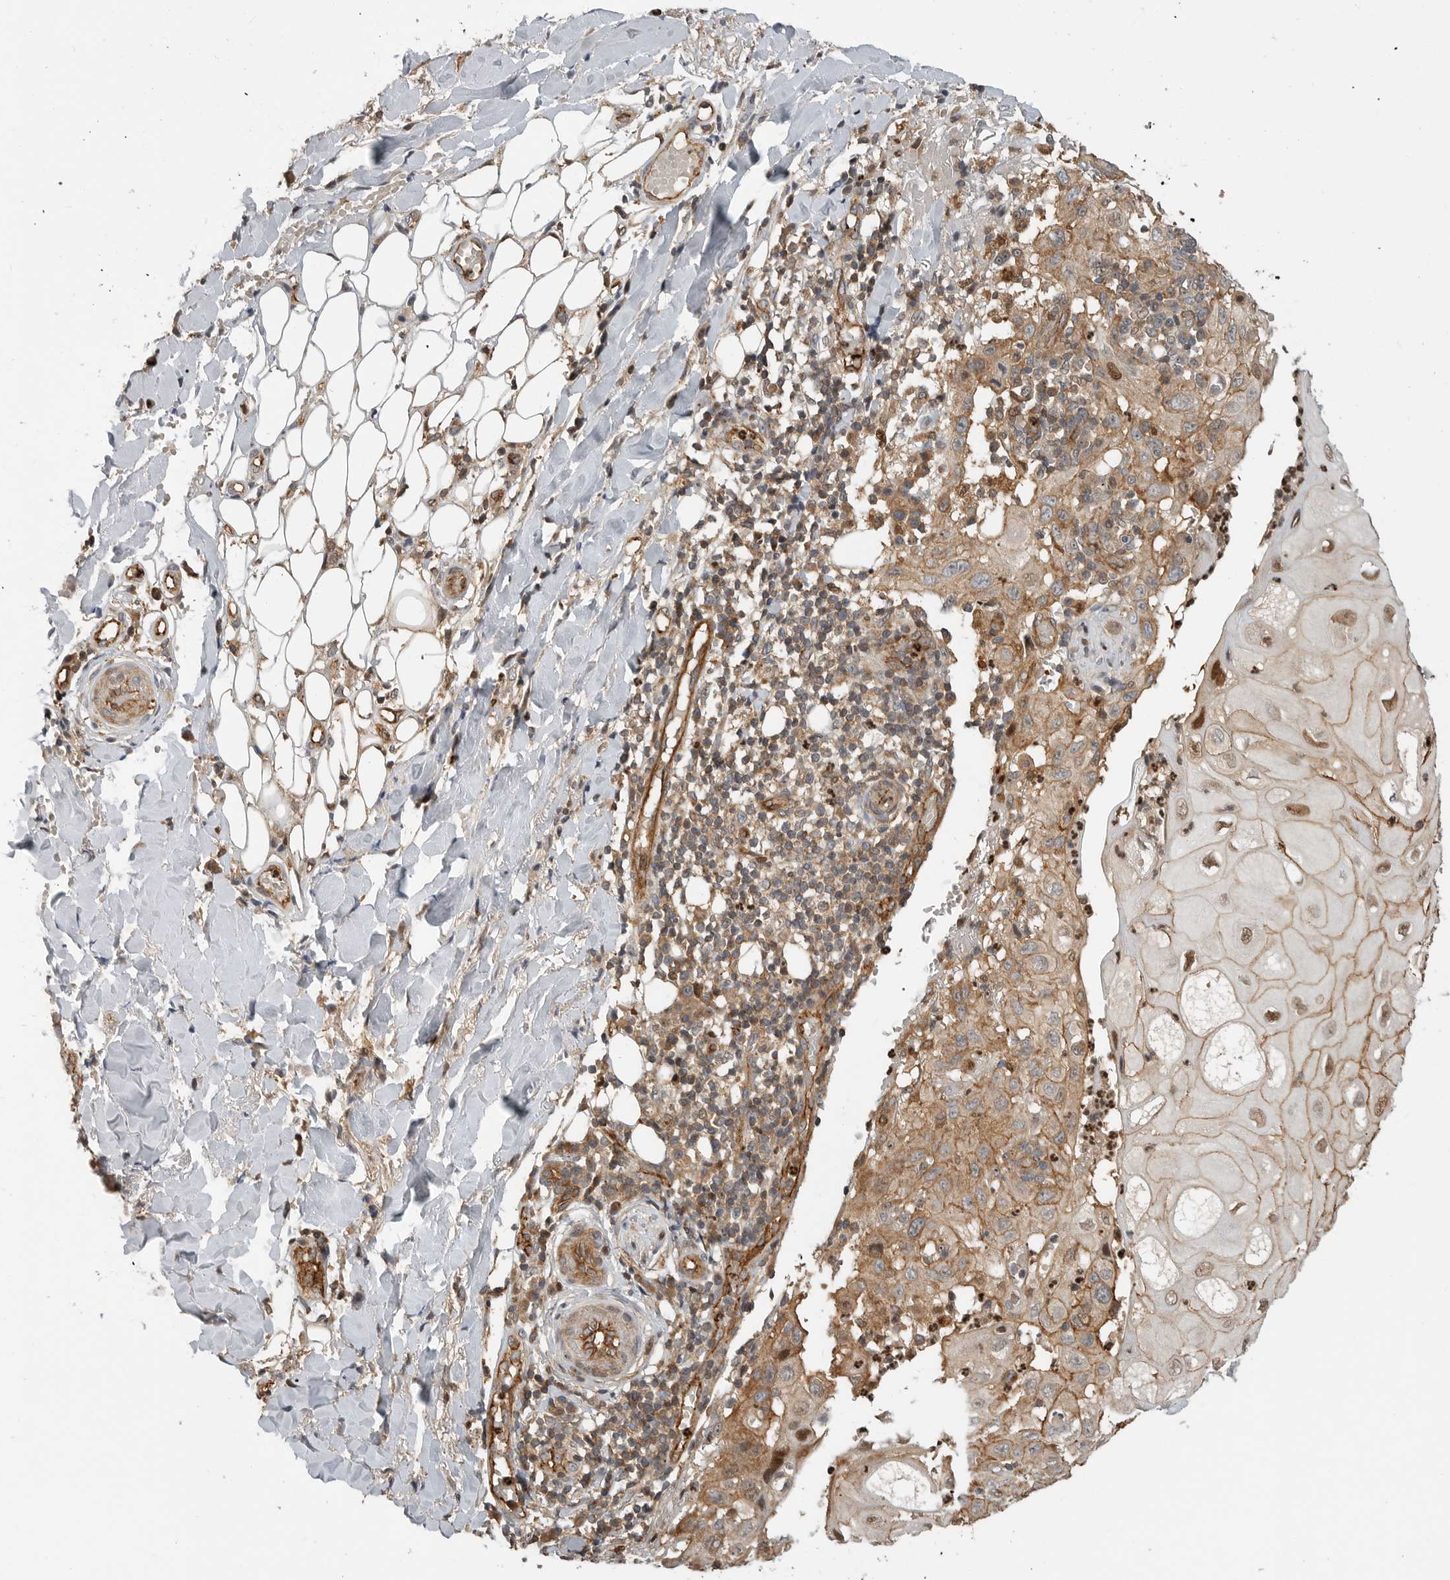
{"staining": {"intensity": "moderate", "quantity": "25%-75%", "location": "cytoplasmic/membranous,nuclear"}, "tissue": "skin cancer", "cell_type": "Tumor cells", "image_type": "cancer", "snomed": [{"axis": "morphology", "description": "Normal tissue, NOS"}, {"axis": "morphology", "description": "Squamous cell carcinoma, NOS"}, {"axis": "topography", "description": "Skin"}], "caption": "A histopathology image showing moderate cytoplasmic/membranous and nuclear positivity in about 25%-75% of tumor cells in skin cancer (squamous cell carcinoma), as visualized by brown immunohistochemical staining.", "gene": "STRAP", "patient": {"sex": "female", "age": 96}}